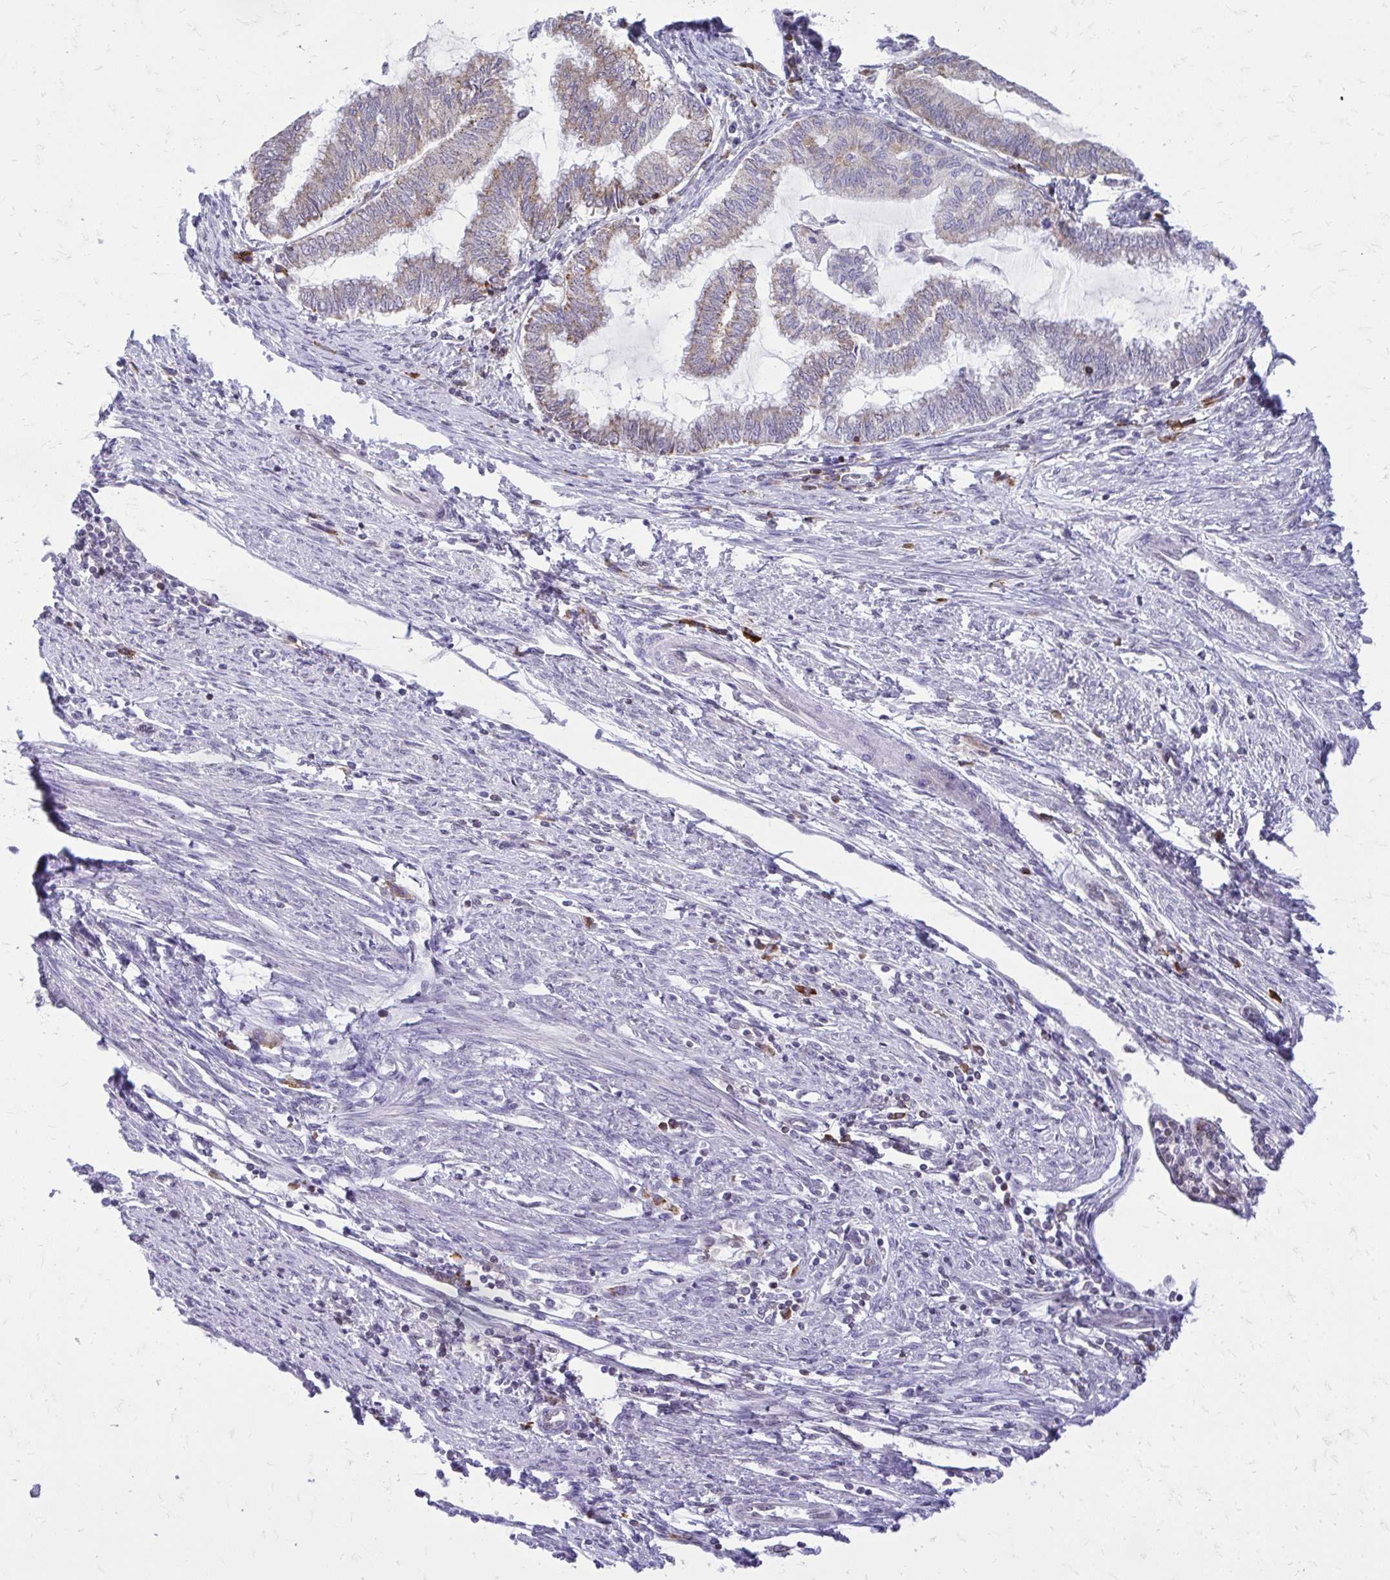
{"staining": {"intensity": "weak", "quantity": "<25%", "location": "cytoplasmic/membranous"}, "tissue": "endometrial cancer", "cell_type": "Tumor cells", "image_type": "cancer", "snomed": [{"axis": "morphology", "description": "Adenocarcinoma, NOS"}, {"axis": "topography", "description": "Endometrium"}], "caption": "Immunohistochemistry (IHC) of endometrial cancer reveals no positivity in tumor cells. The staining is performed using DAB brown chromogen with nuclei counter-stained in using hematoxylin.", "gene": "RPS6KA2", "patient": {"sex": "female", "age": 79}}